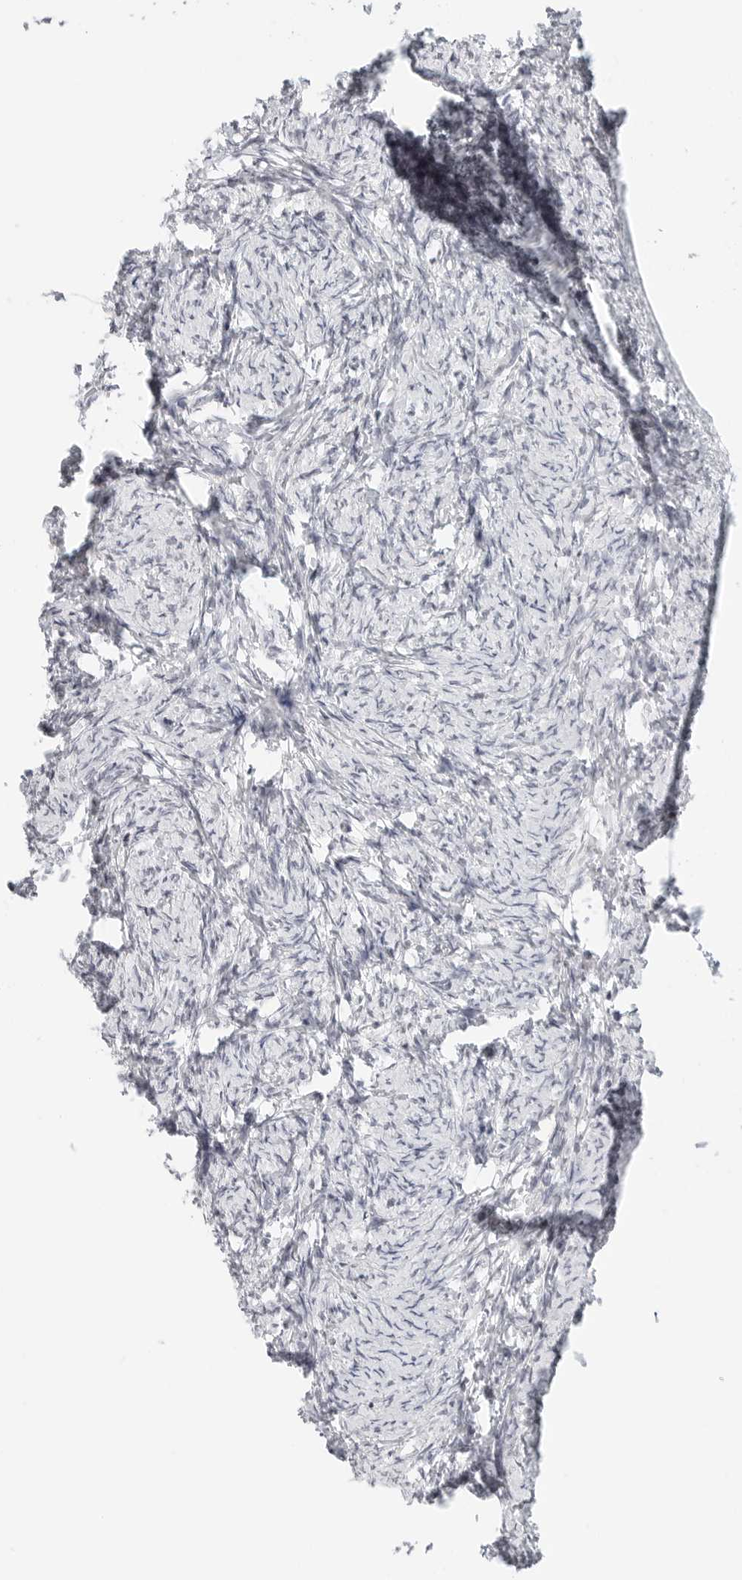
{"staining": {"intensity": "negative", "quantity": "none", "location": "none"}, "tissue": "ovary", "cell_type": "Ovarian stroma cells", "image_type": "normal", "snomed": [{"axis": "morphology", "description": "Normal tissue, NOS"}, {"axis": "topography", "description": "Ovary"}], "caption": "High magnification brightfield microscopy of benign ovary stained with DAB (3,3'-diaminobenzidine) (brown) and counterstained with hematoxylin (blue): ovarian stroma cells show no significant staining. (Stains: DAB (3,3'-diaminobenzidine) immunohistochemistry (IHC) with hematoxylin counter stain, Microscopy: brightfield microscopy at high magnification).", "gene": "TSEN2", "patient": {"sex": "female", "age": 34}}